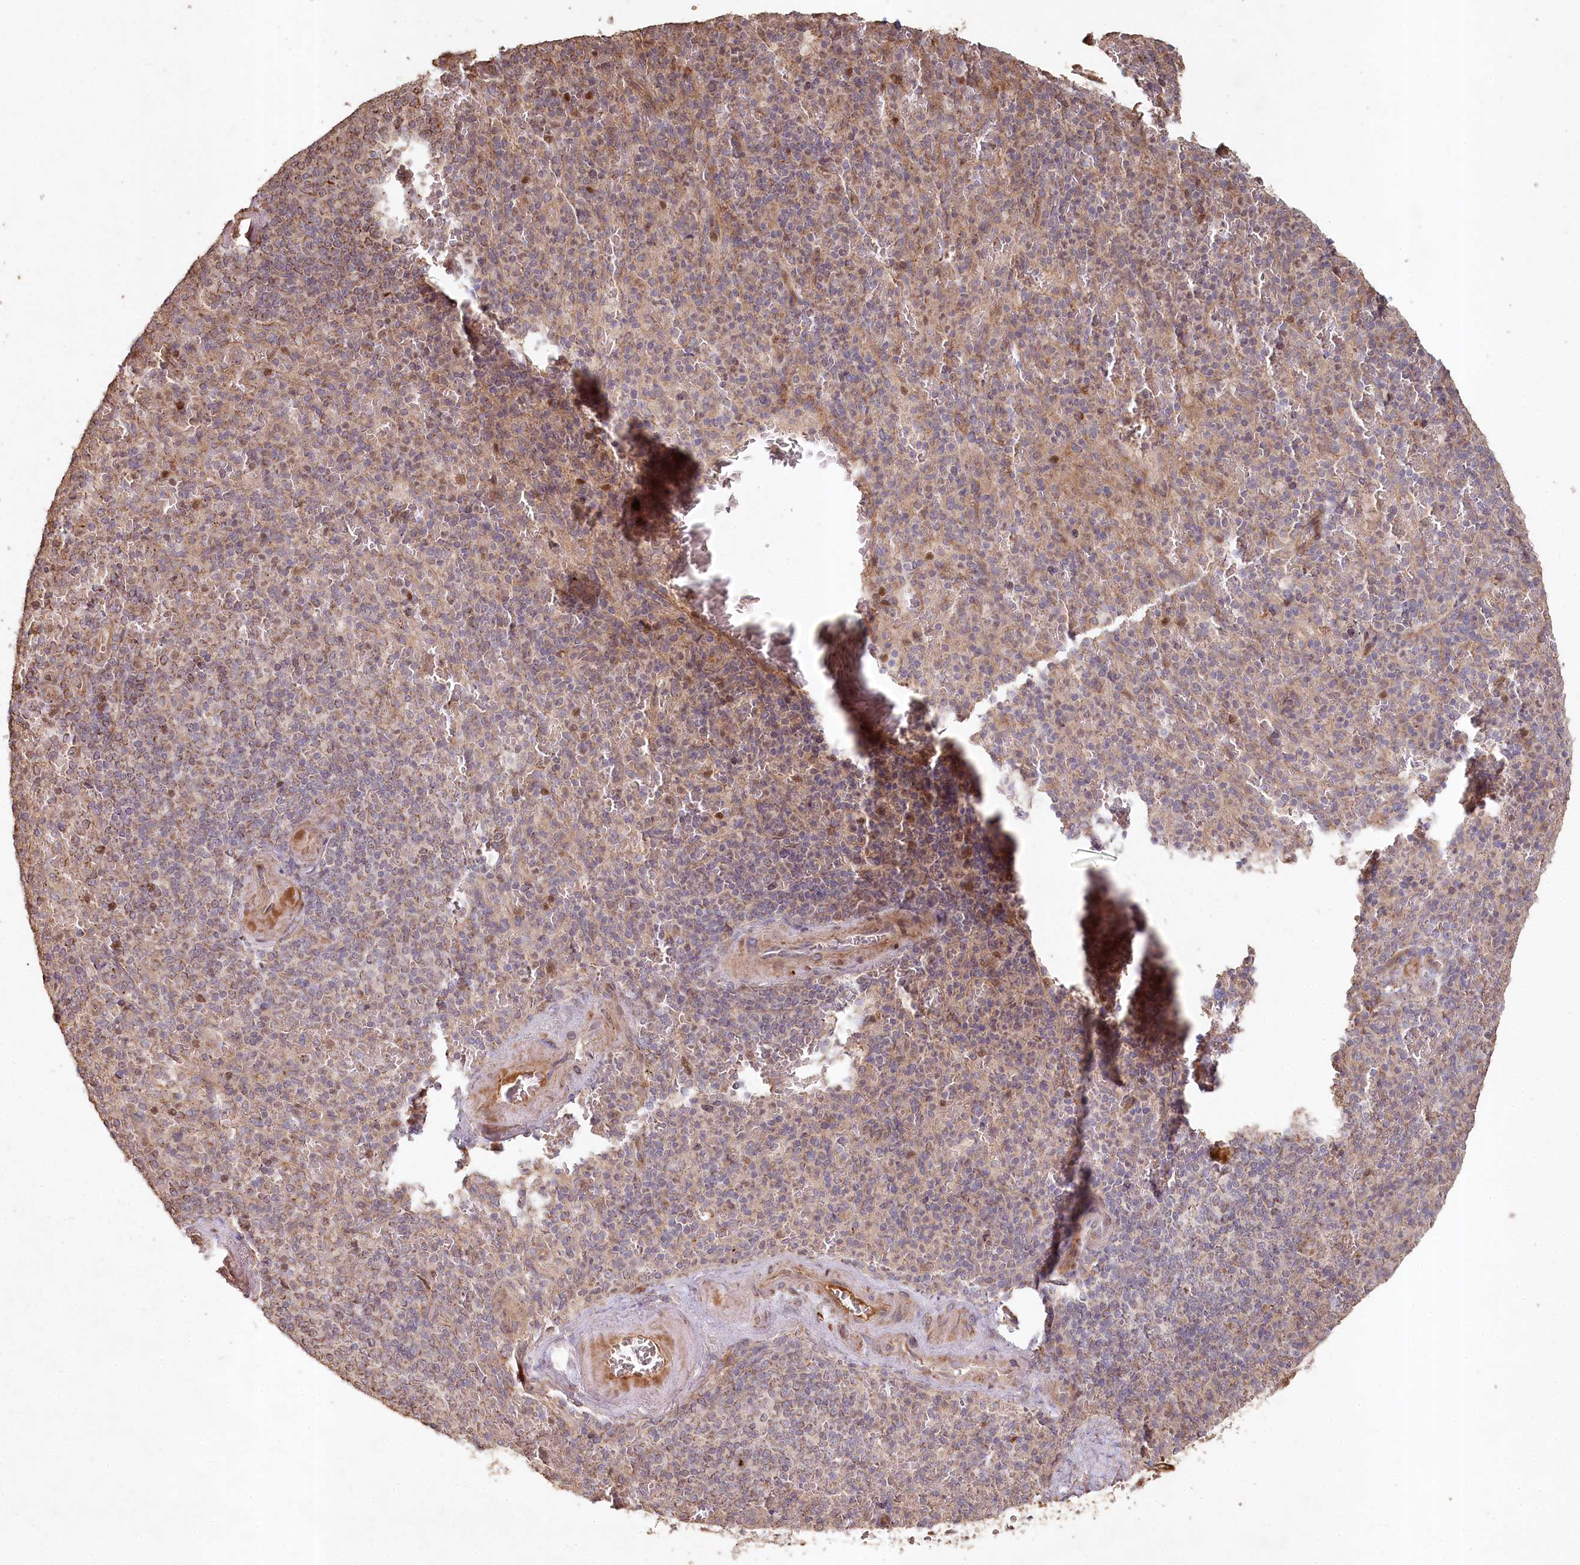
{"staining": {"intensity": "moderate", "quantity": "25%-75%", "location": "cytoplasmic/membranous"}, "tissue": "spleen", "cell_type": "Cells in red pulp", "image_type": "normal", "snomed": [{"axis": "morphology", "description": "Normal tissue, NOS"}, {"axis": "topography", "description": "Spleen"}], "caption": "This histopathology image demonstrates benign spleen stained with immunohistochemistry to label a protein in brown. The cytoplasmic/membranous of cells in red pulp show moderate positivity for the protein. Nuclei are counter-stained blue.", "gene": "HAL", "patient": {"sex": "male", "age": 82}}